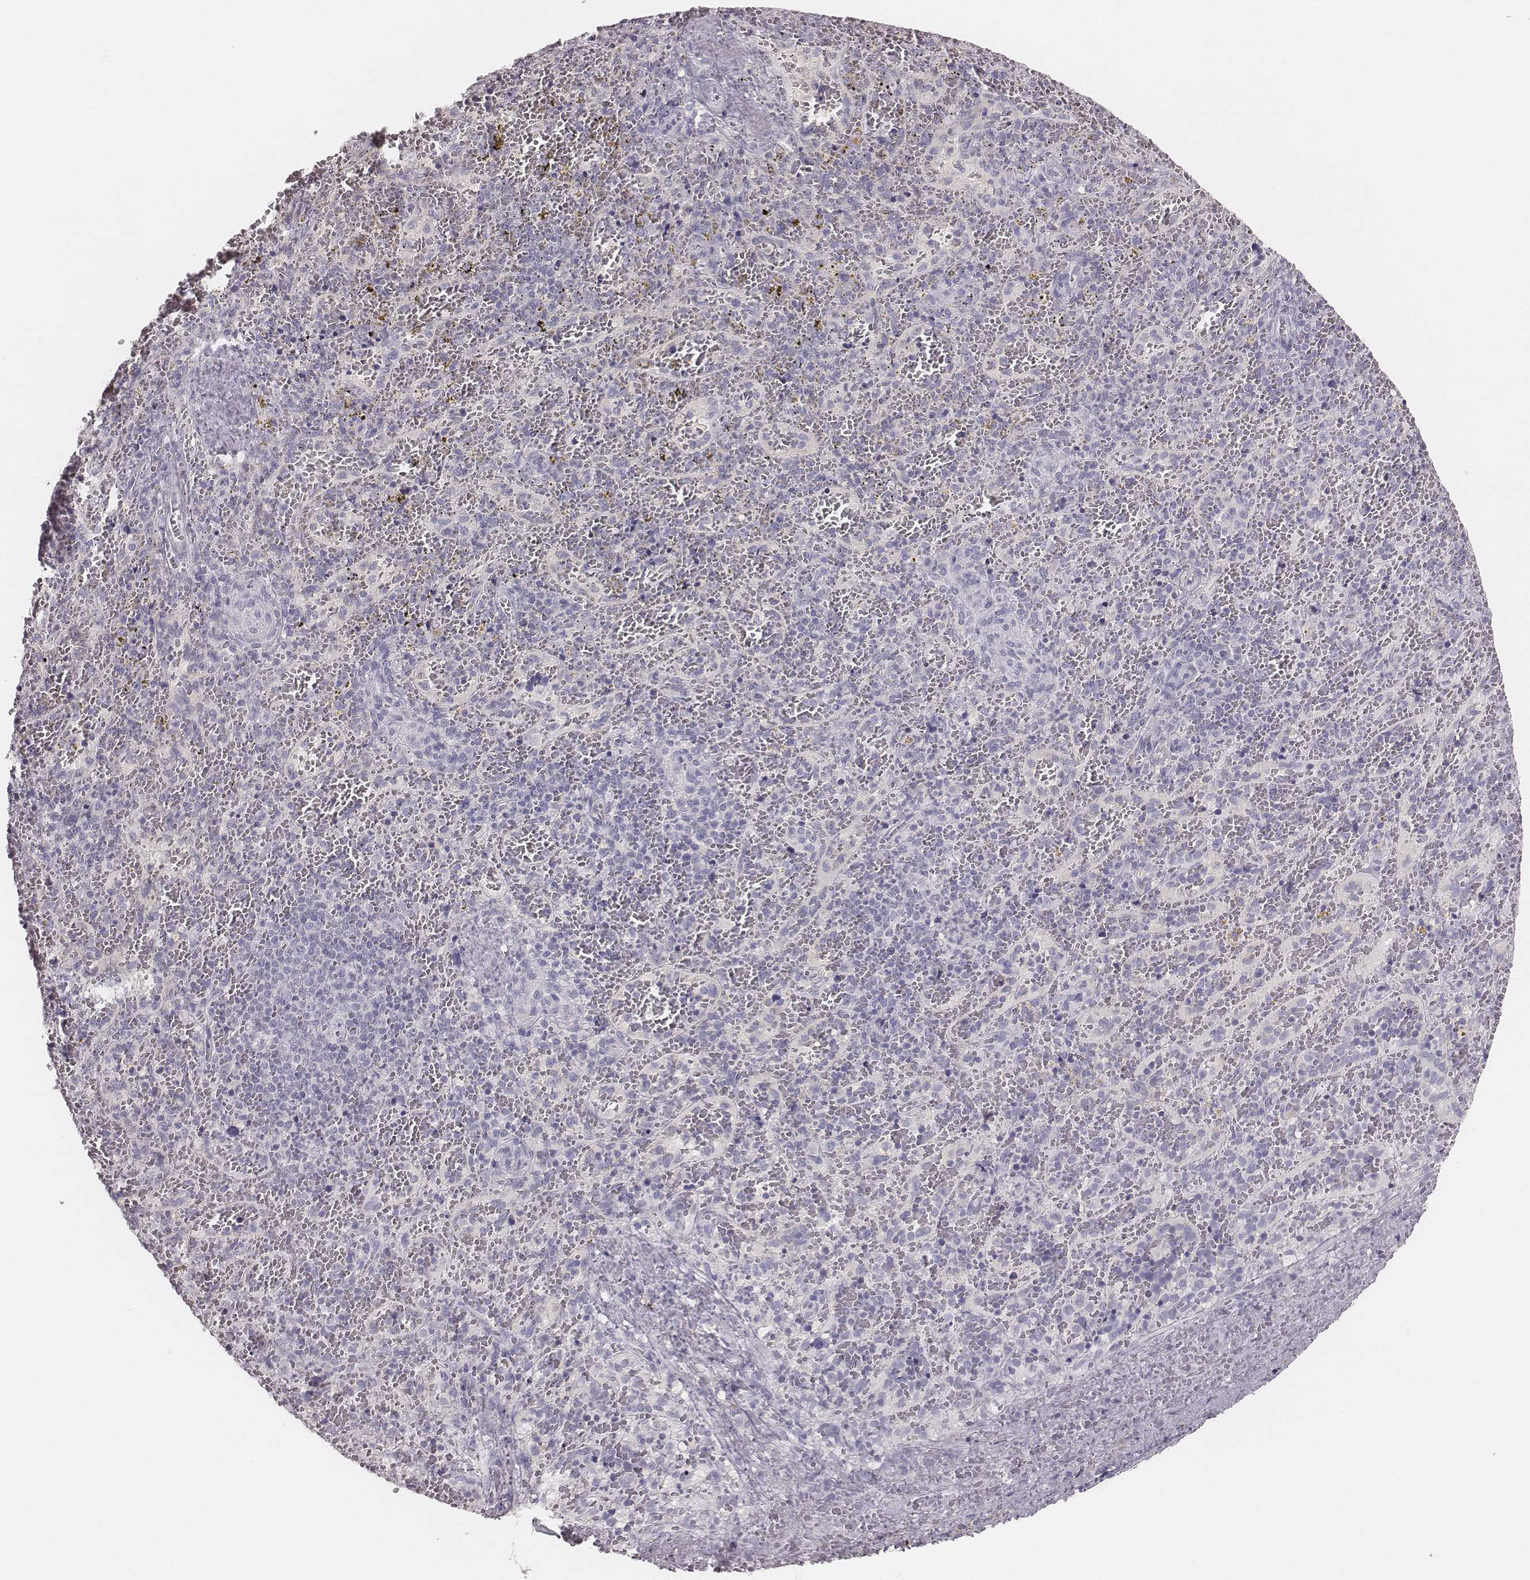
{"staining": {"intensity": "negative", "quantity": "none", "location": "none"}, "tissue": "spleen", "cell_type": "Cells in red pulp", "image_type": "normal", "snomed": [{"axis": "morphology", "description": "Normal tissue, NOS"}, {"axis": "topography", "description": "Spleen"}], "caption": "IHC of normal spleen shows no staining in cells in red pulp.", "gene": "MYH6", "patient": {"sex": "female", "age": 50}}